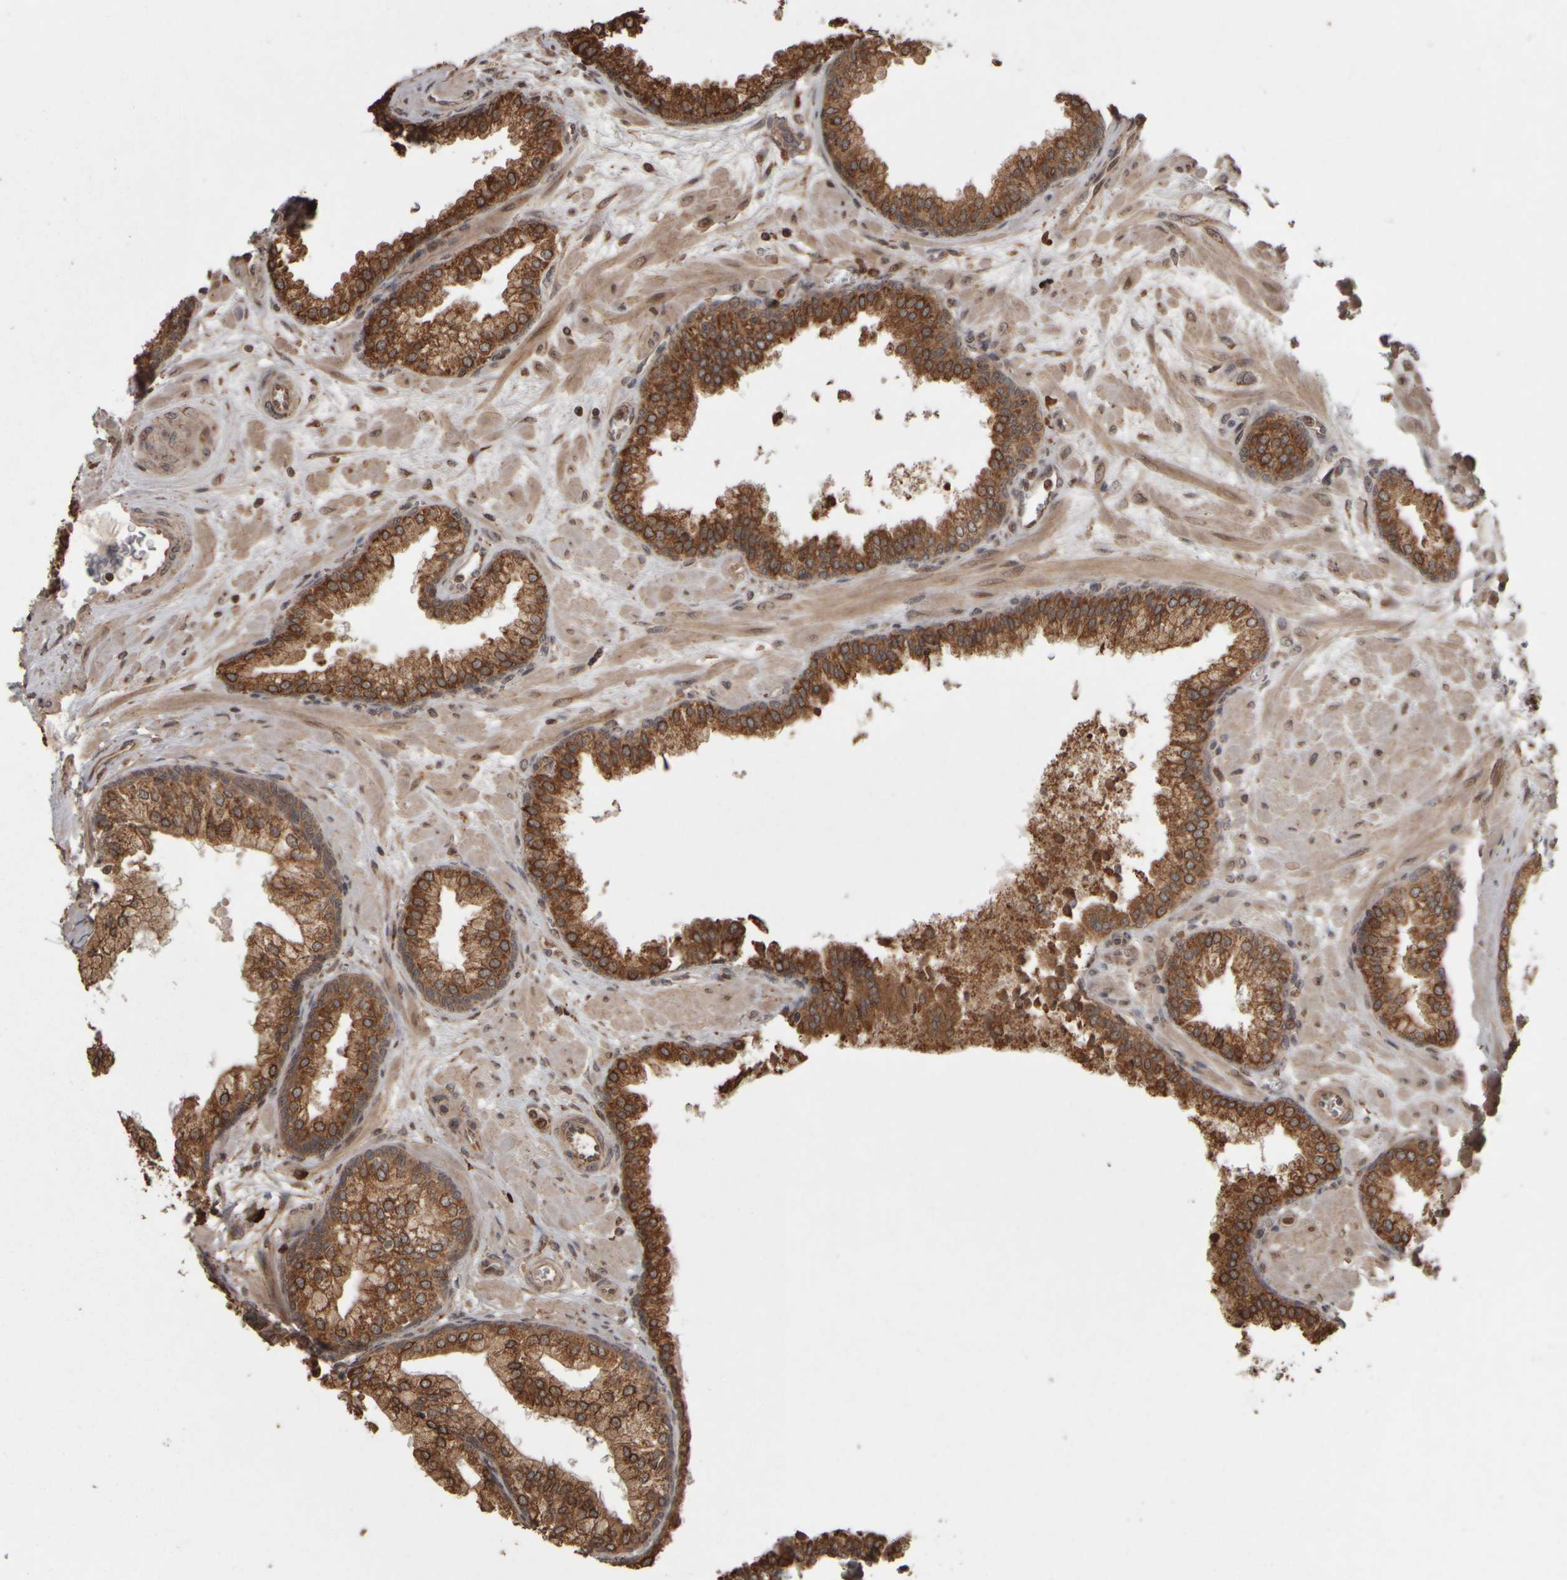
{"staining": {"intensity": "strong", "quantity": ">75%", "location": "cytoplasmic/membranous"}, "tissue": "prostate", "cell_type": "Glandular cells", "image_type": "normal", "snomed": [{"axis": "morphology", "description": "Normal tissue, NOS"}, {"axis": "morphology", "description": "Urothelial carcinoma, Low grade"}, {"axis": "topography", "description": "Urinary bladder"}, {"axis": "topography", "description": "Prostate"}], "caption": "There is high levels of strong cytoplasmic/membranous staining in glandular cells of benign prostate, as demonstrated by immunohistochemical staining (brown color).", "gene": "AGBL3", "patient": {"sex": "male", "age": 60}}